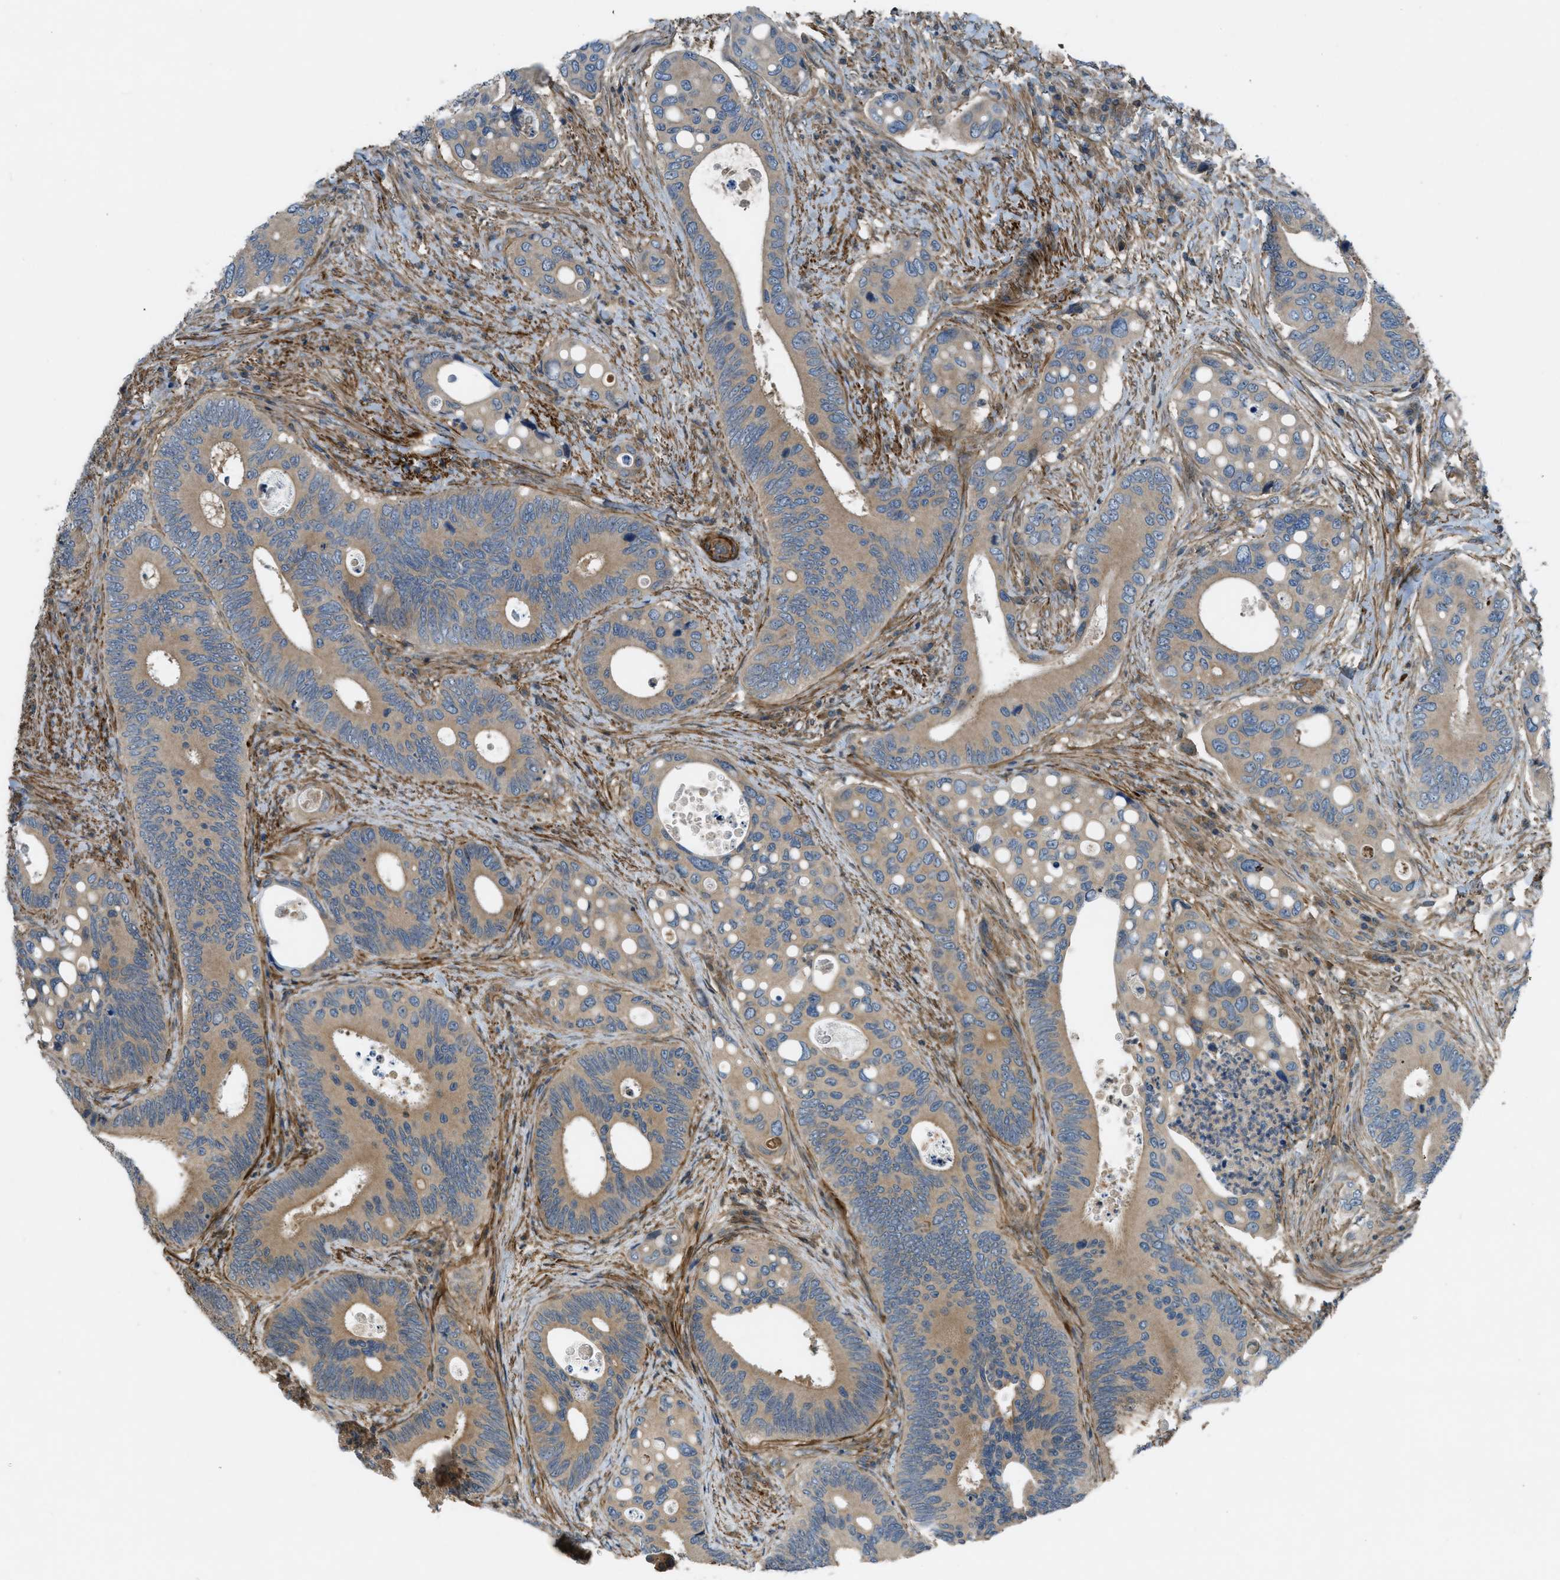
{"staining": {"intensity": "moderate", "quantity": ">75%", "location": "cytoplasmic/membranous"}, "tissue": "colorectal cancer", "cell_type": "Tumor cells", "image_type": "cancer", "snomed": [{"axis": "morphology", "description": "Inflammation, NOS"}, {"axis": "morphology", "description": "Adenocarcinoma, NOS"}, {"axis": "topography", "description": "Colon"}], "caption": "Brown immunohistochemical staining in human colorectal adenocarcinoma reveals moderate cytoplasmic/membranous expression in about >75% of tumor cells.", "gene": "VEZT", "patient": {"sex": "male", "age": 72}}